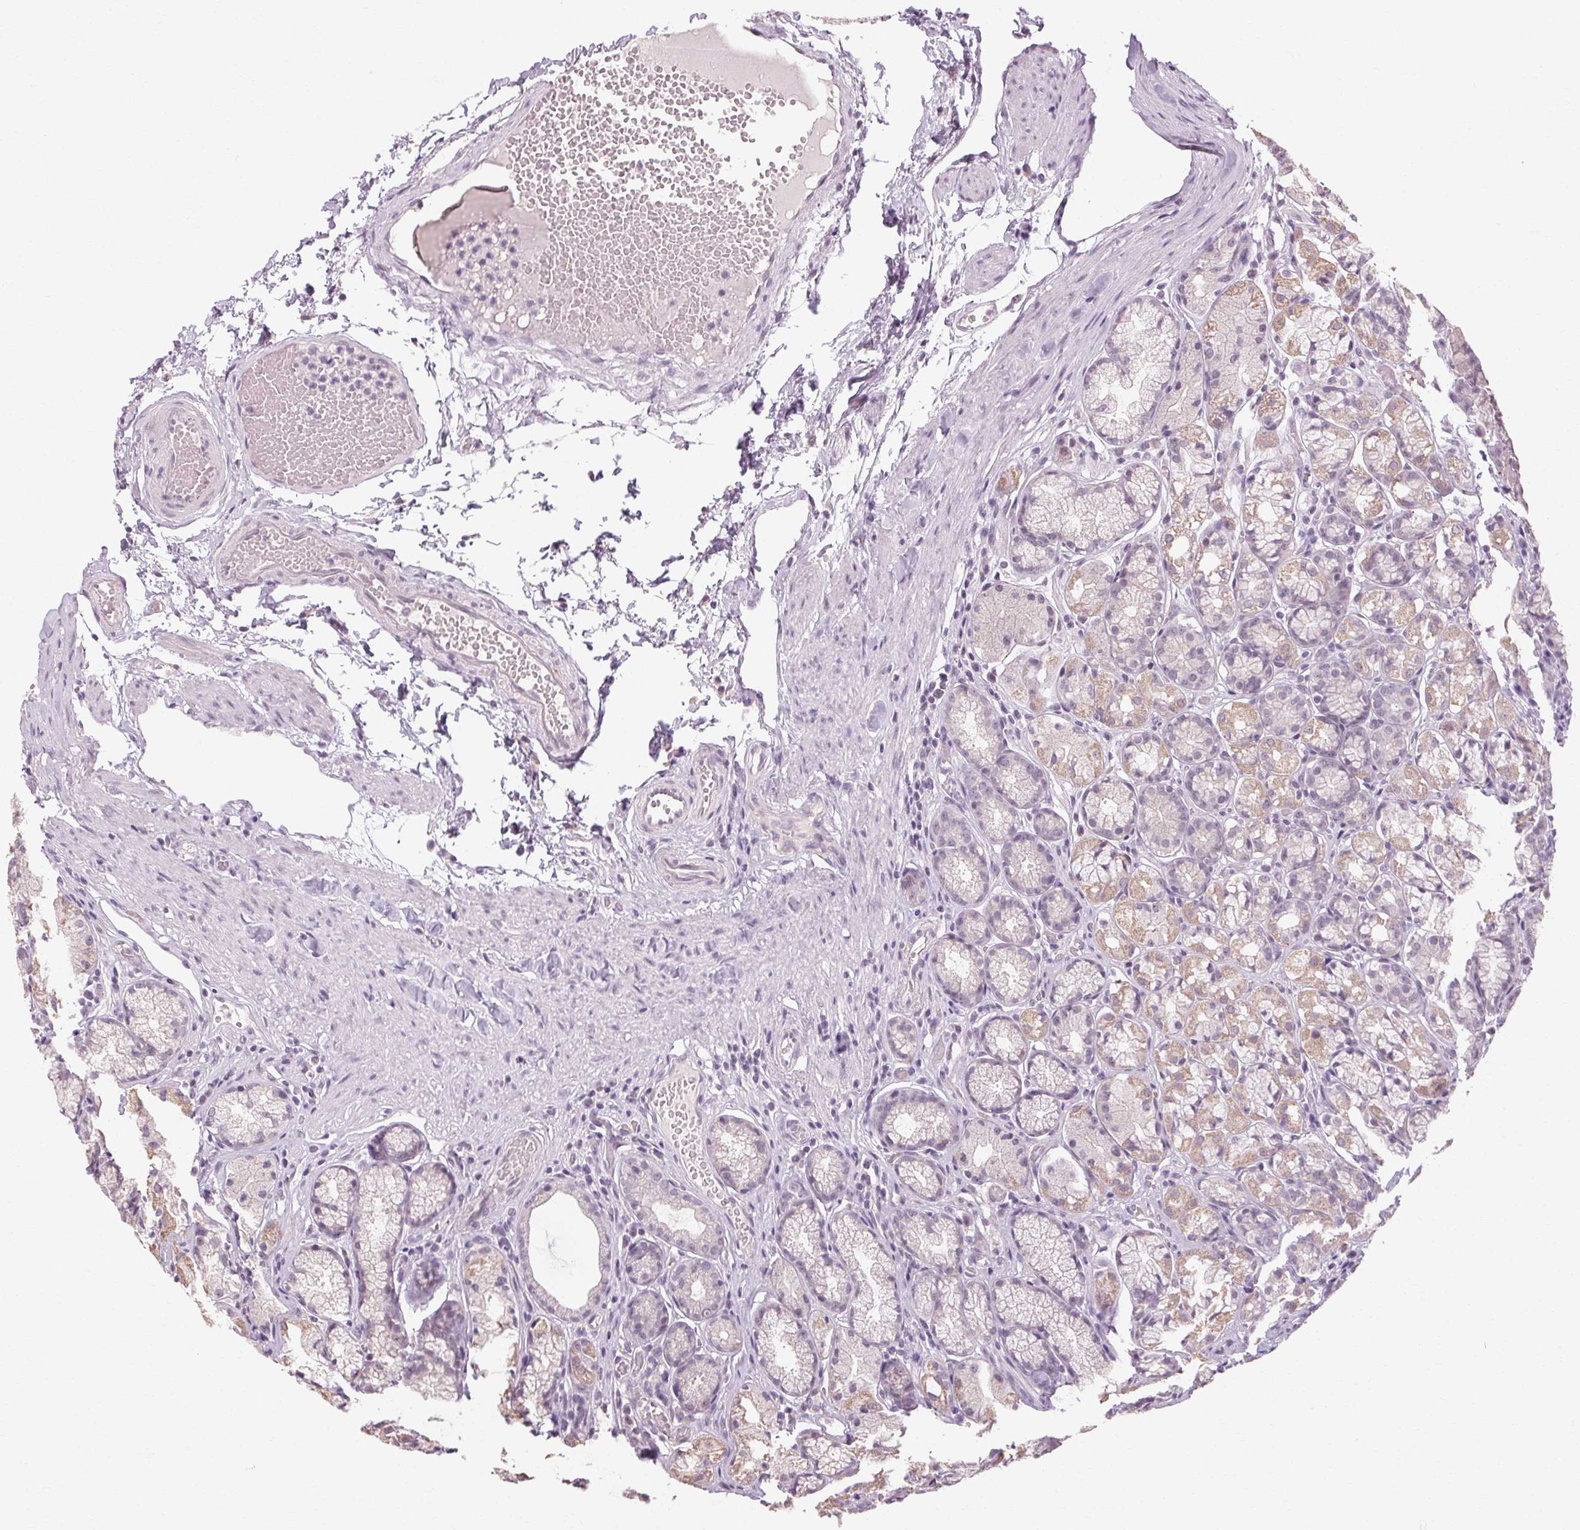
{"staining": {"intensity": "weak", "quantity": "25%-75%", "location": "cytoplasmic/membranous"}, "tissue": "stomach", "cell_type": "Glandular cells", "image_type": "normal", "snomed": [{"axis": "morphology", "description": "Normal tissue, NOS"}, {"axis": "topography", "description": "Stomach"}], "caption": "Immunohistochemical staining of normal stomach shows low levels of weak cytoplasmic/membranous staining in approximately 25%-75% of glandular cells.", "gene": "KLHL40", "patient": {"sex": "male", "age": 70}}